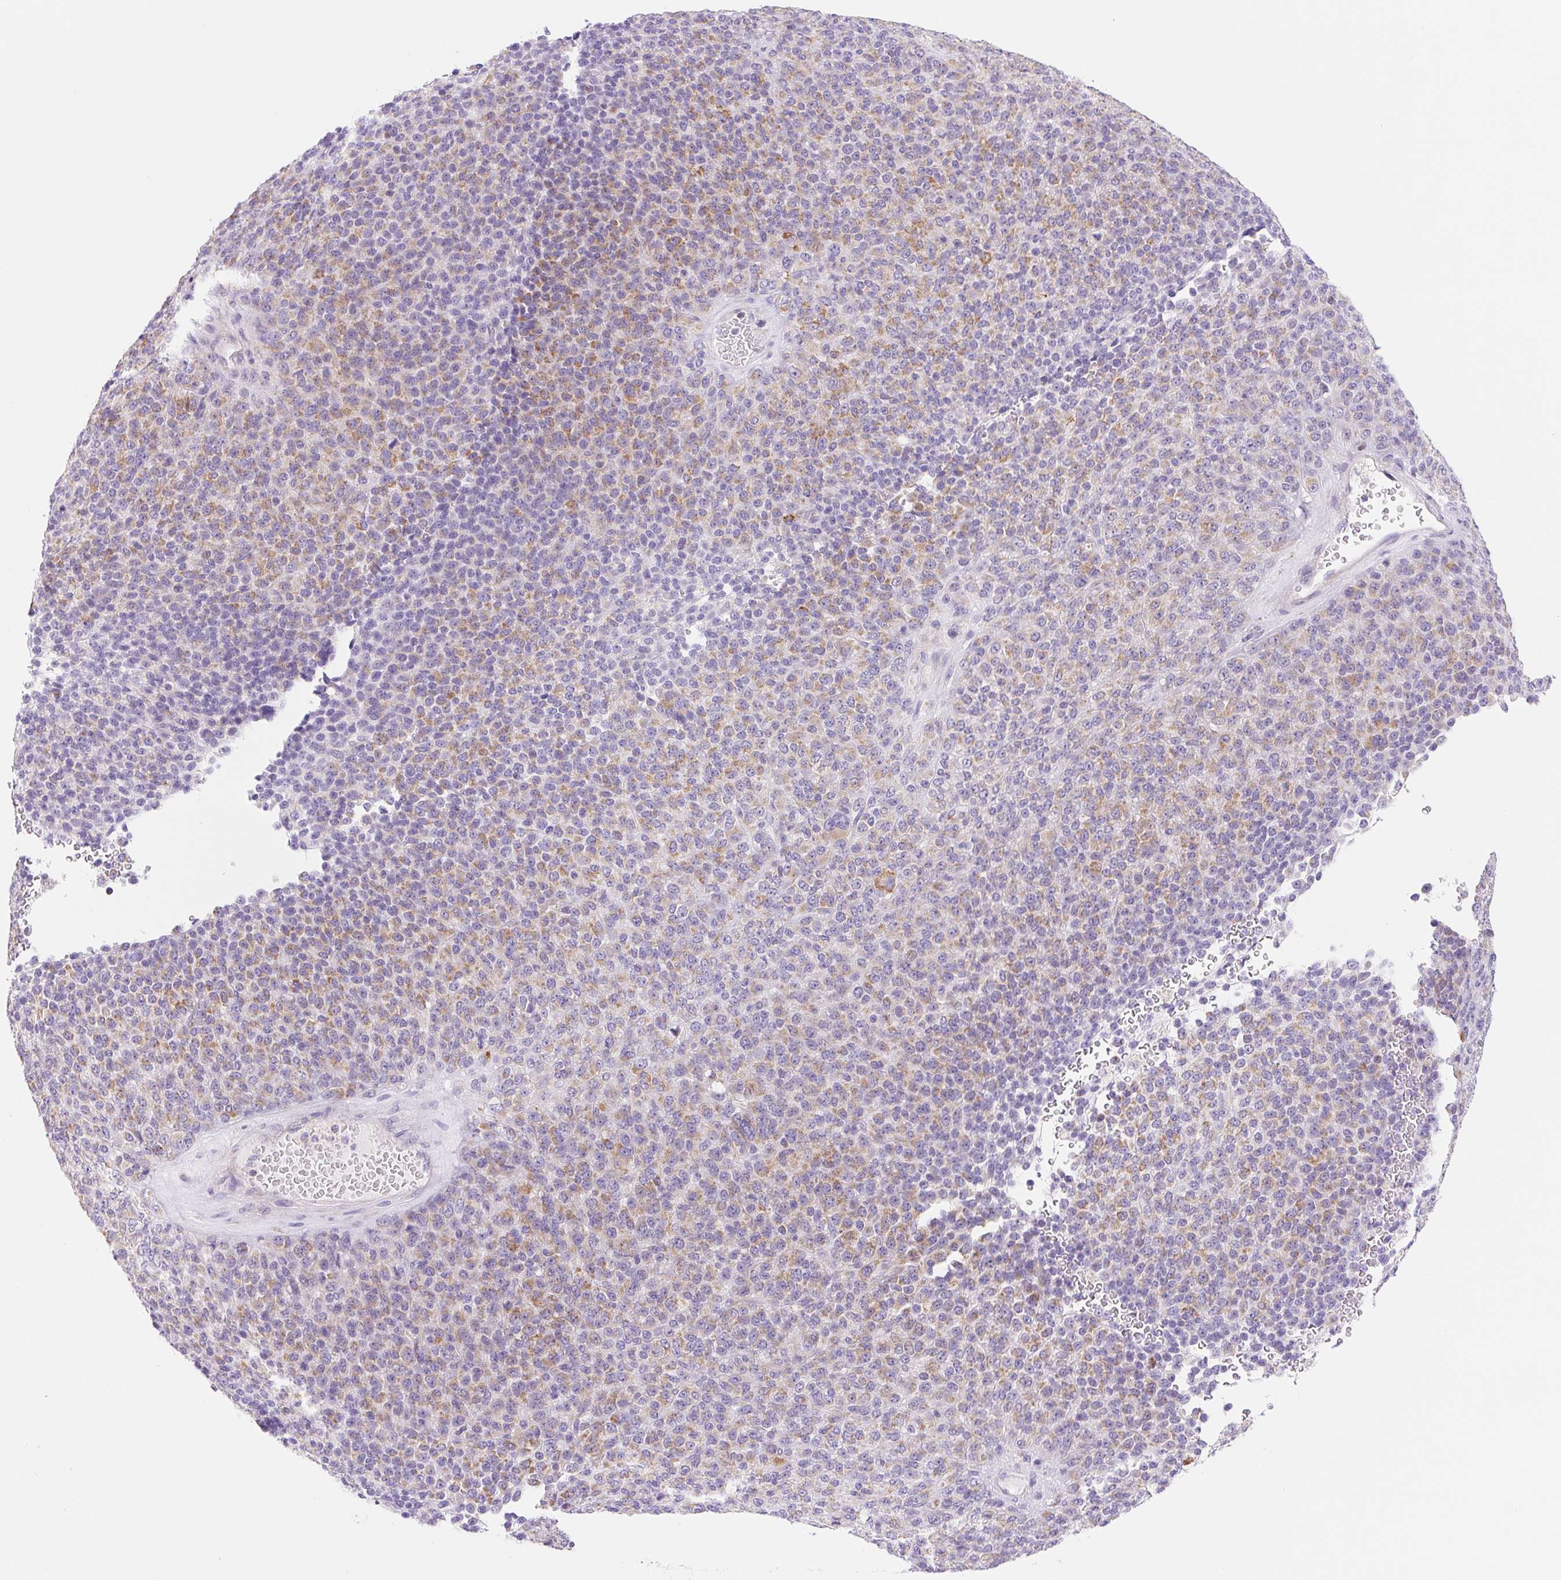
{"staining": {"intensity": "moderate", "quantity": "25%-75%", "location": "cytoplasmic/membranous"}, "tissue": "melanoma", "cell_type": "Tumor cells", "image_type": "cancer", "snomed": [{"axis": "morphology", "description": "Malignant melanoma, Metastatic site"}, {"axis": "topography", "description": "Brain"}], "caption": "Malignant melanoma (metastatic site) stained for a protein displays moderate cytoplasmic/membranous positivity in tumor cells.", "gene": "FOCAD", "patient": {"sex": "female", "age": 56}}